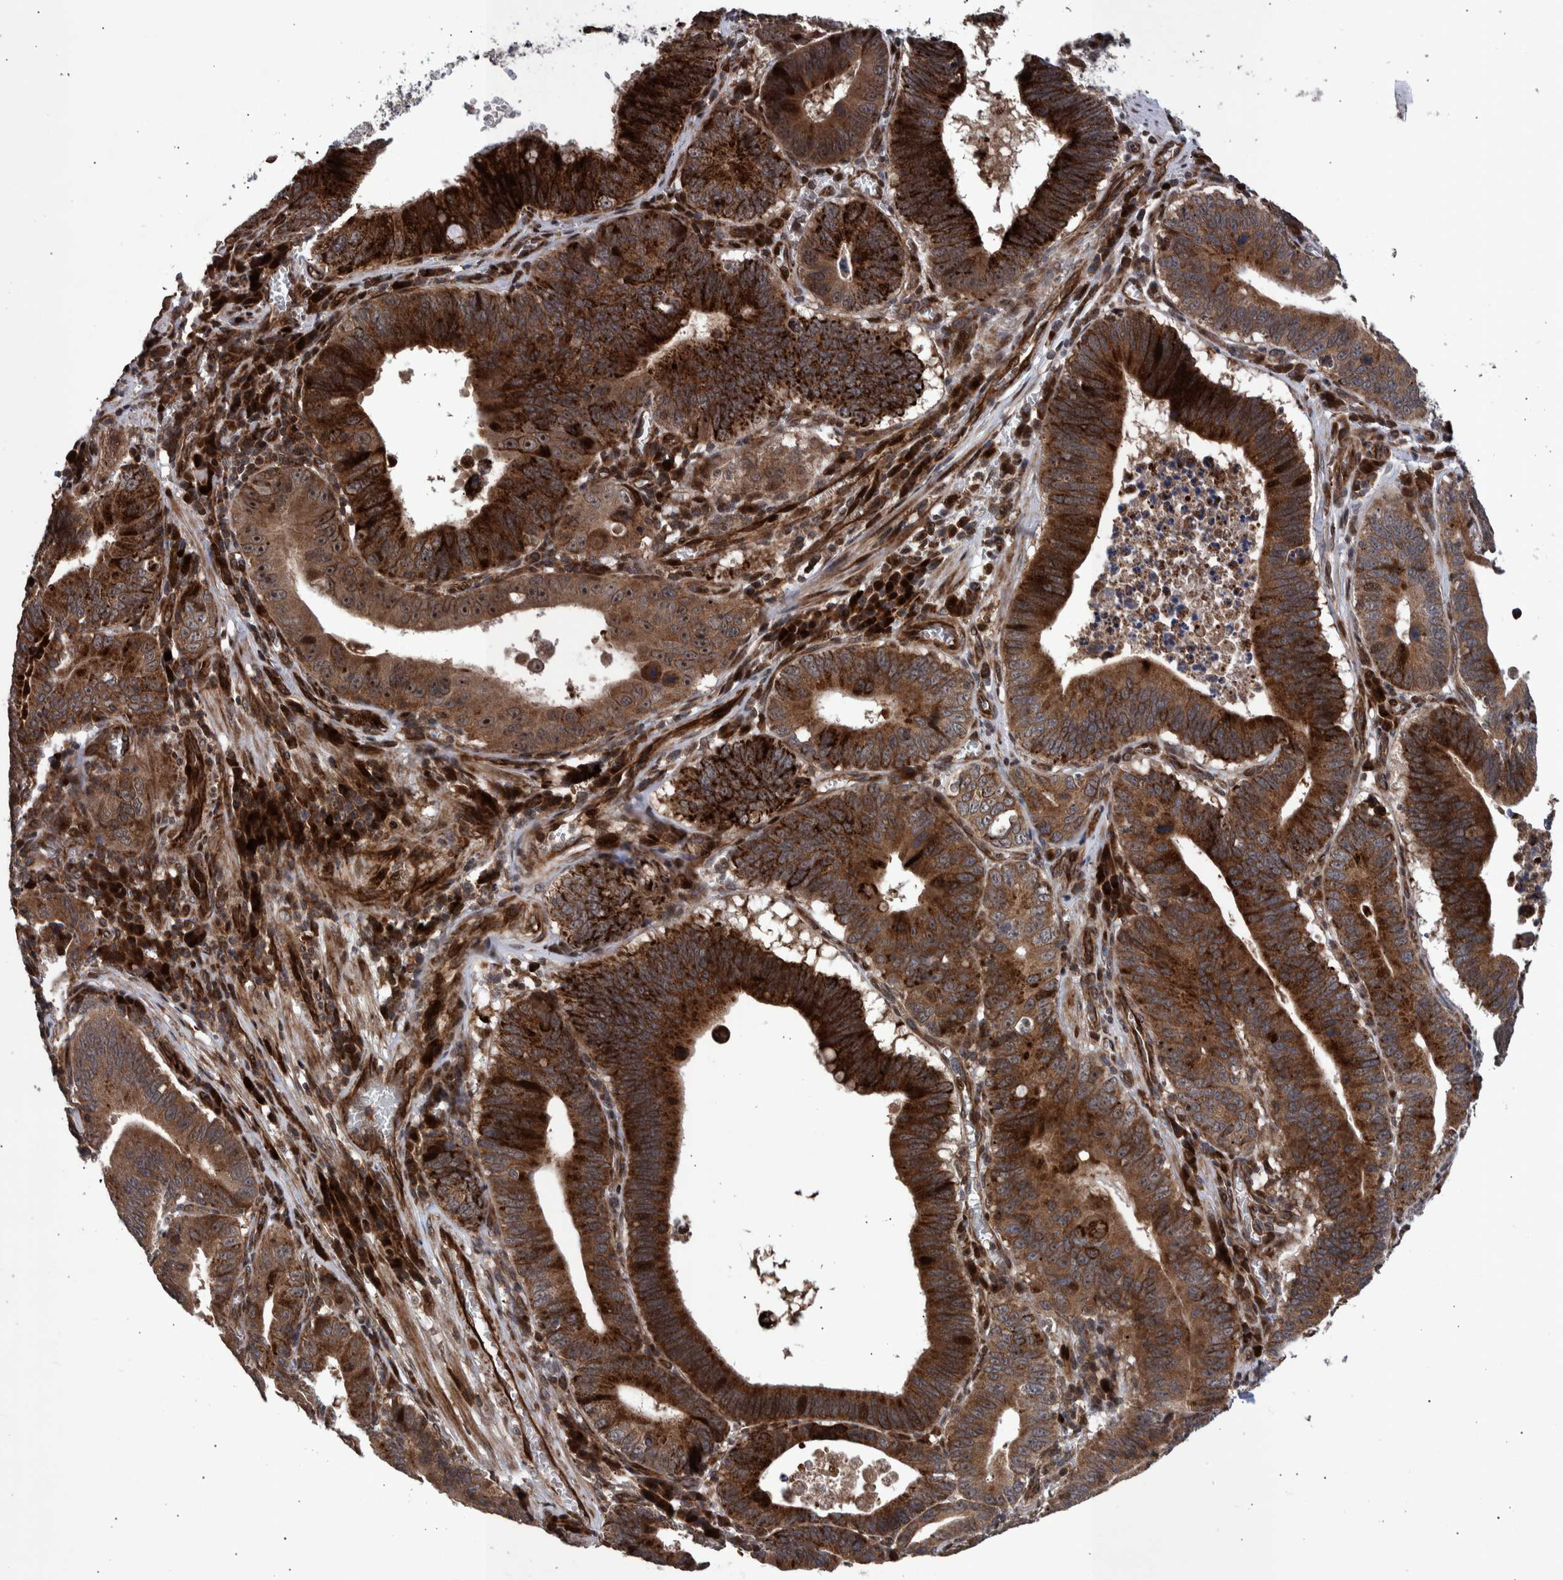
{"staining": {"intensity": "strong", "quantity": ">75%", "location": "cytoplasmic/membranous,nuclear"}, "tissue": "stomach cancer", "cell_type": "Tumor cells", "image_type": "cancer", "snomed": [{"axis": "morphology", "description": "Adenocarcinoma, NOS"}, {"axis": "topography", "description": "Stomach"}, {"axis": "topography", "description": "Gastric cardia"}], "caption": "Protein analysis of stomach cancer (adenocarcinoma) tissue reveals strong cytoplasmic/membranous and nuclear expression in approximately >75% of tumor cells.", "gene": "SHISA6", "patient": {"sex": "male", "age": 59}}